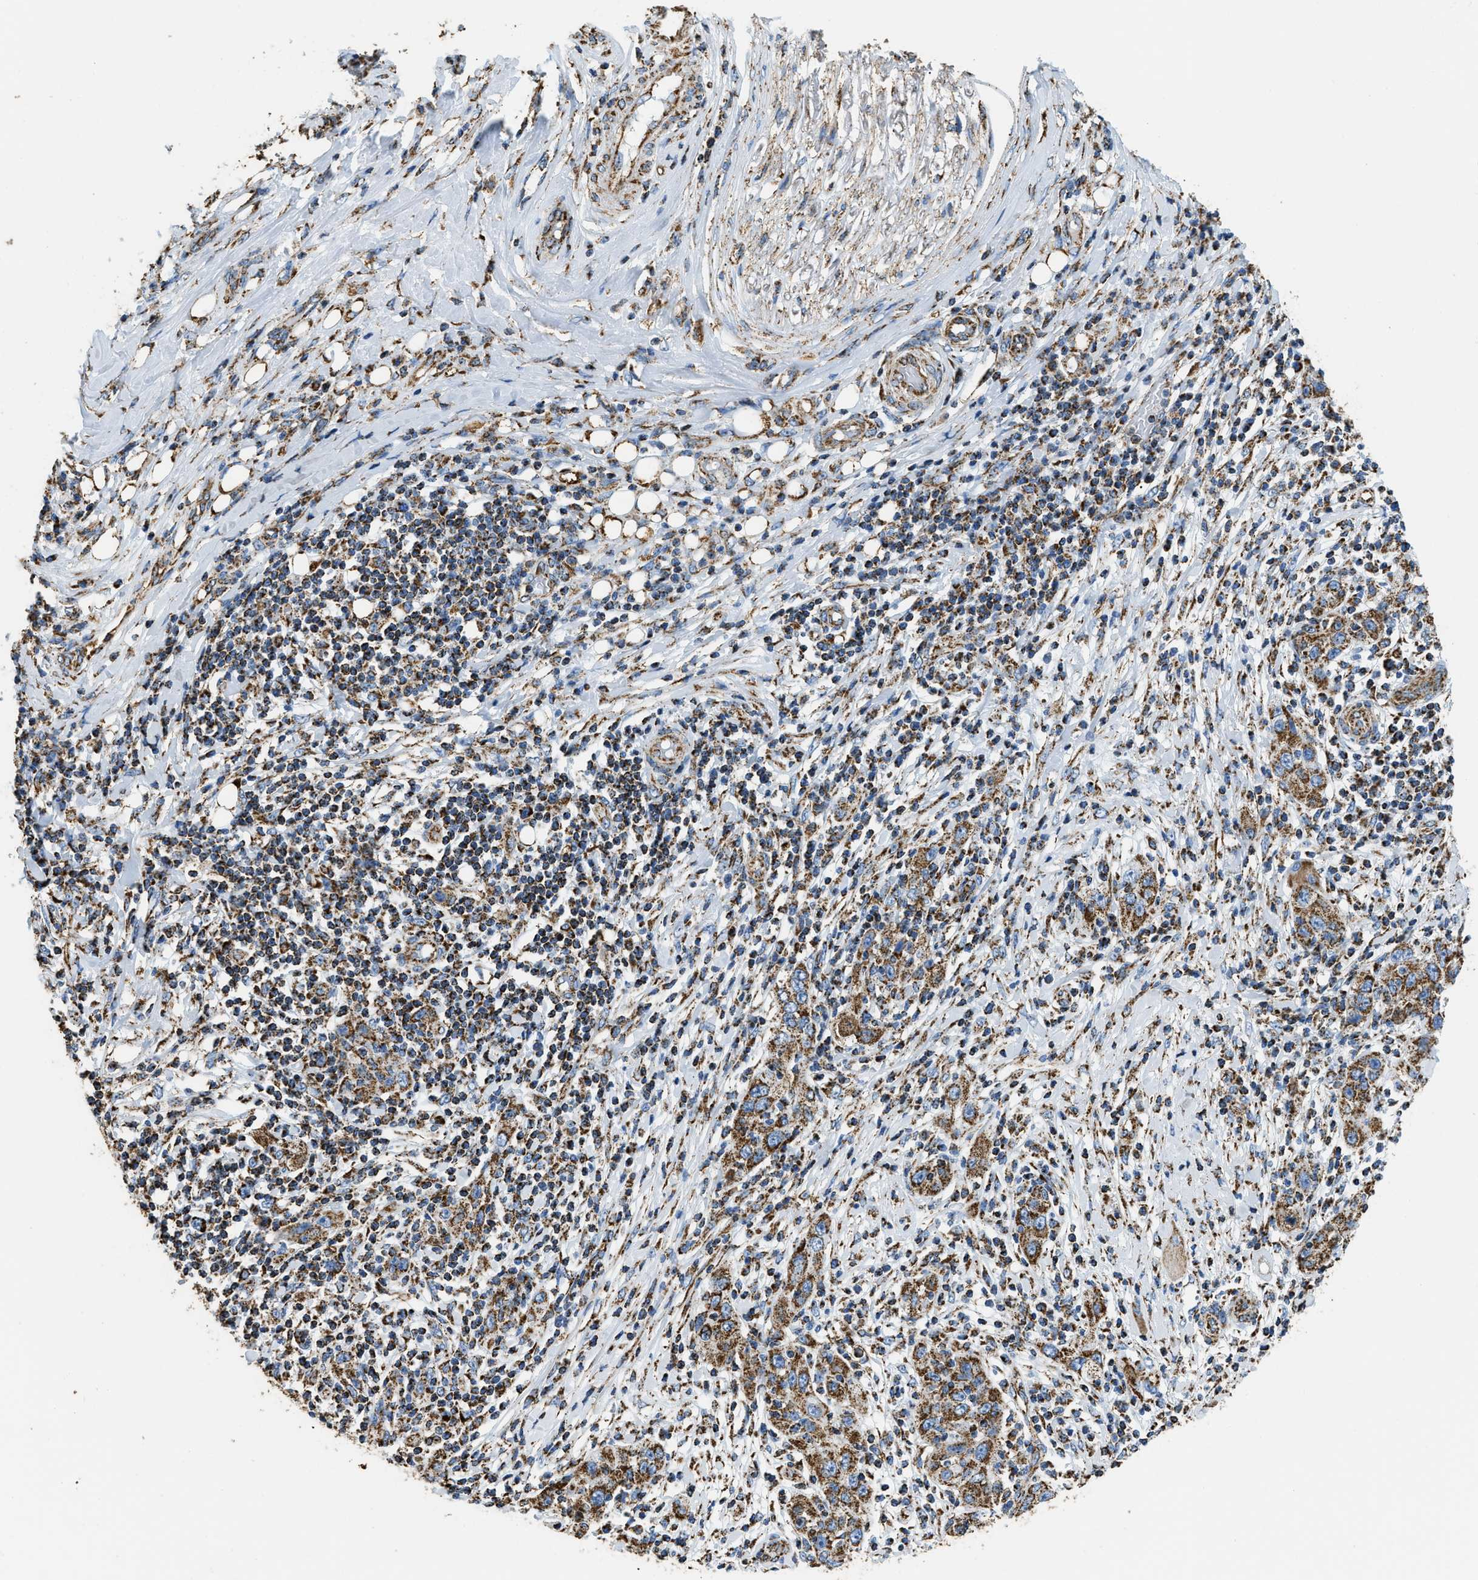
{"staining": {"intensity": "strong", "quantity": ">75%", "location": "cytoplasmic/membranous"}, "tissue": "skin cancer", "cell_type": "Tumor cells", "image_type": "cancer", "snomed": [{"axis": "morphology", "description": "Squamous cell carcinoma, NOS"}, {"axis": "topography", "description": "Skin"}], "caption": "Tumor cells reveal high levels of strong cytoplasmic/membranous expression in approximately >75% of cells in squamous cell carcinoma (skin). (DAB IHC with brightfield microscopy, high magnification).", "gene": "IRX6", "patient": {"sex": "female", "age": 88}}